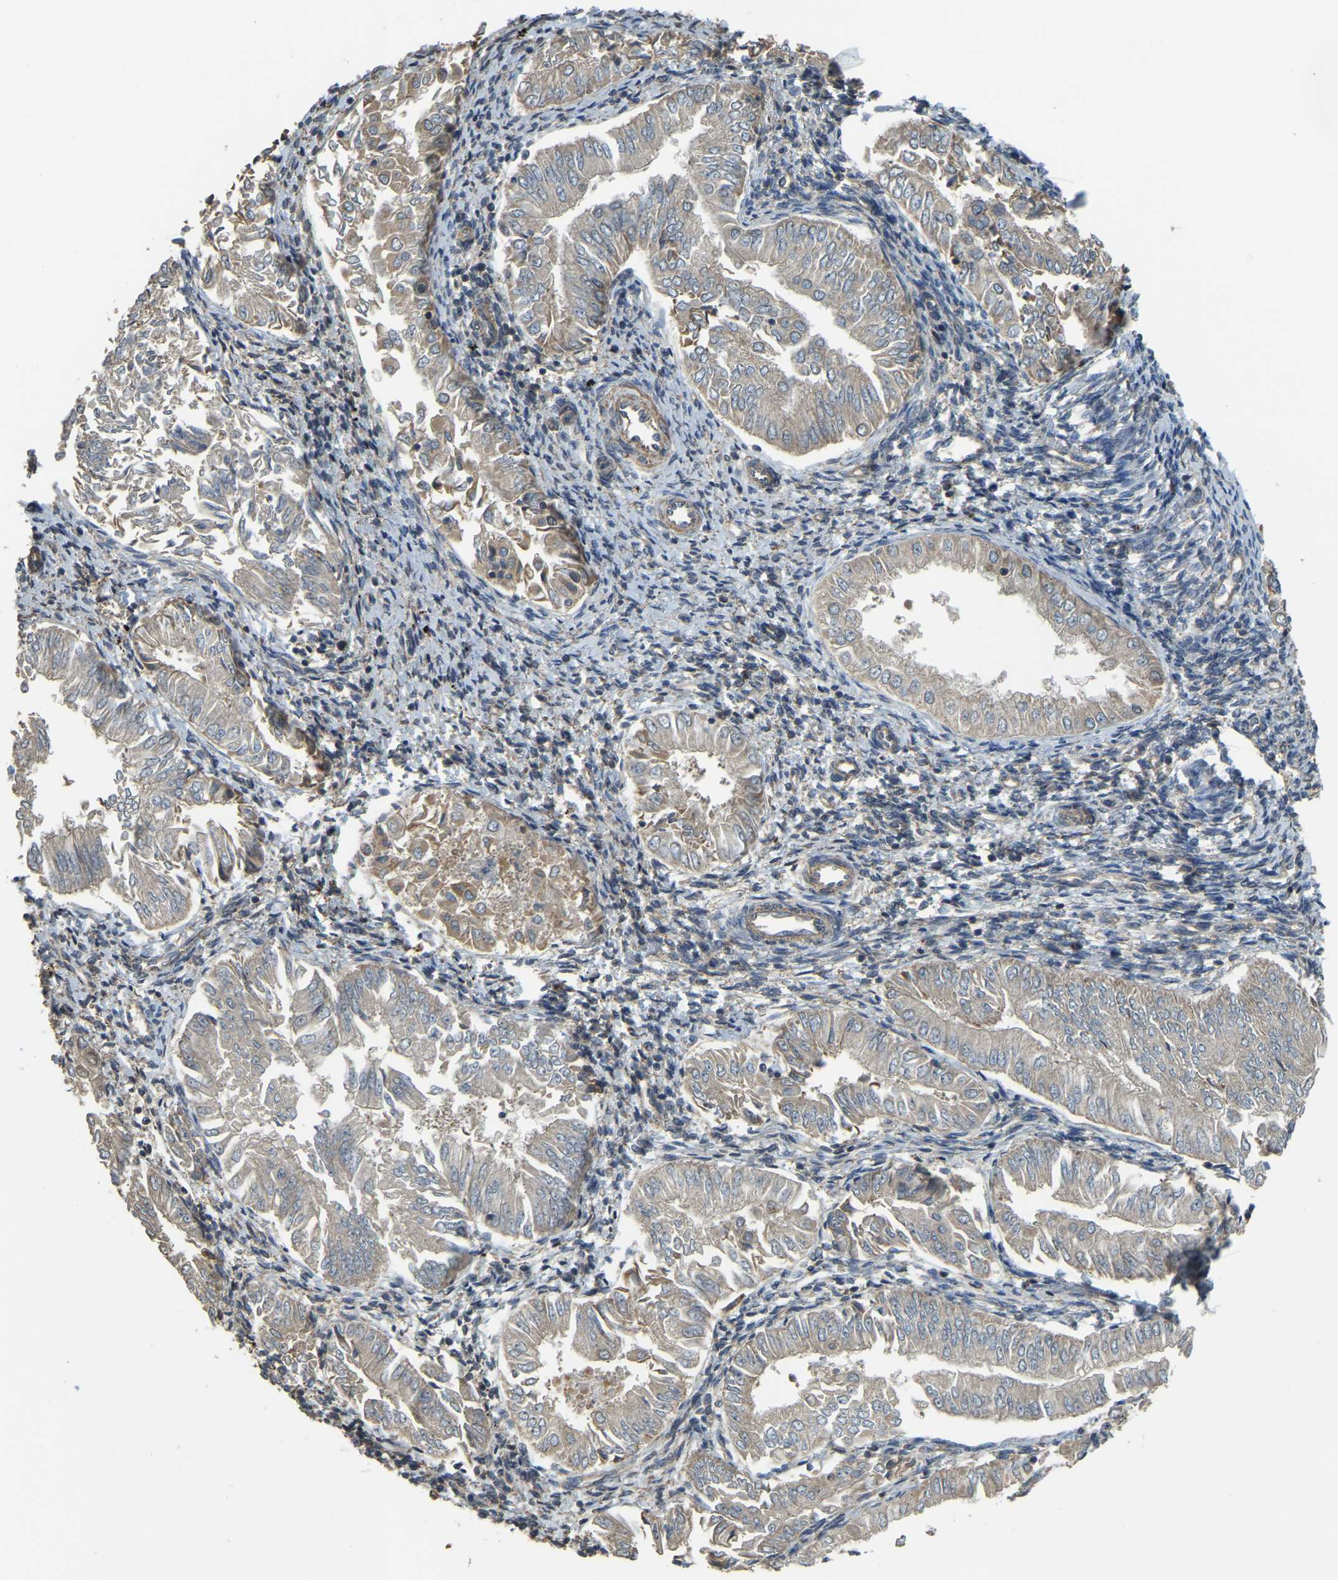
{"staining": {"intensity": "moderate", "quantity": "25%-75%", "location": "cytoplasmic/membranous"}, "tissue": "endometrial cancer", "cell_type": "Tumor cells", "image_type": "cancer", "snomed": [{"axis": "morphology", "description": "Adenocarcinoma, NOS"}, {"axis": "topography", "description": "Endometrium"}], "caption": "Protein expression analysis of human endometrial adenocarcinoma reveals moderate cytoplasmic/membranous positivity in approximately 25%-75% of tumor cells.", "gene": "GNG2", "patient": {"sex": "female", "age": 53}}